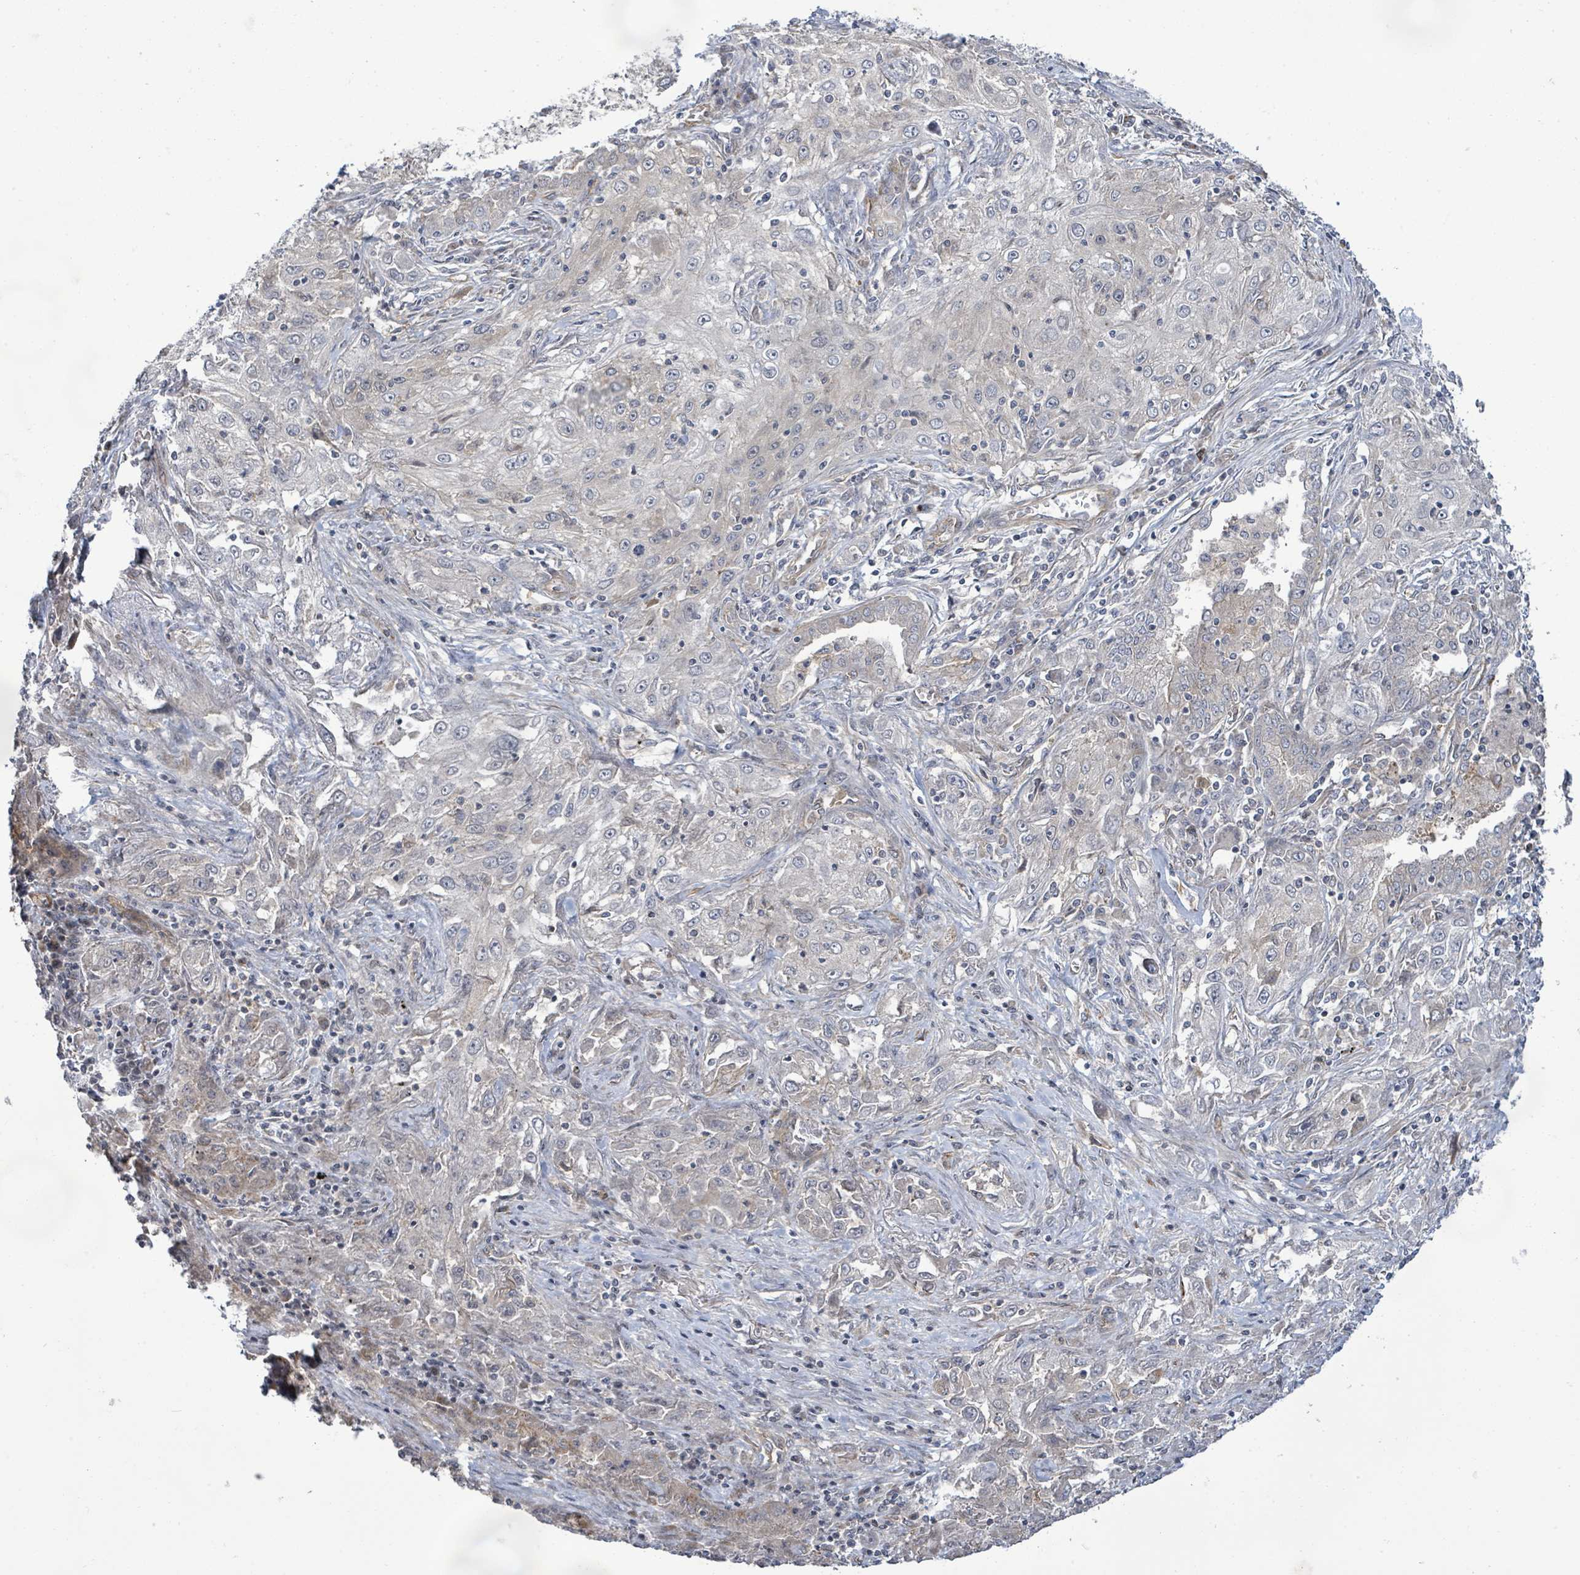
{"staining": {"intensity": "moderate", "quantity": "<25%", "location": "cytoplasmic/membranous"}, "tissue": "lung cancer", "cell_type": "Tumor cells", "image_type": "cancer", "snomed": [{"axis": "morphology", "description": "Squamous cell carcinoma, NOS"}, {"axis": "topography", "description": "Lung"}], "caption": "The image shows staining of lung cancer, revealing moderate cytoplasmic/membranous protein staining (brown color) within tumor cells. (DAB (3,3'-diaminobenzidine) IHC, brown staining for protein, blue staining for nuclei).", "gene": "KBTBD11", "patient": {"sex": "female", "age": 69}}